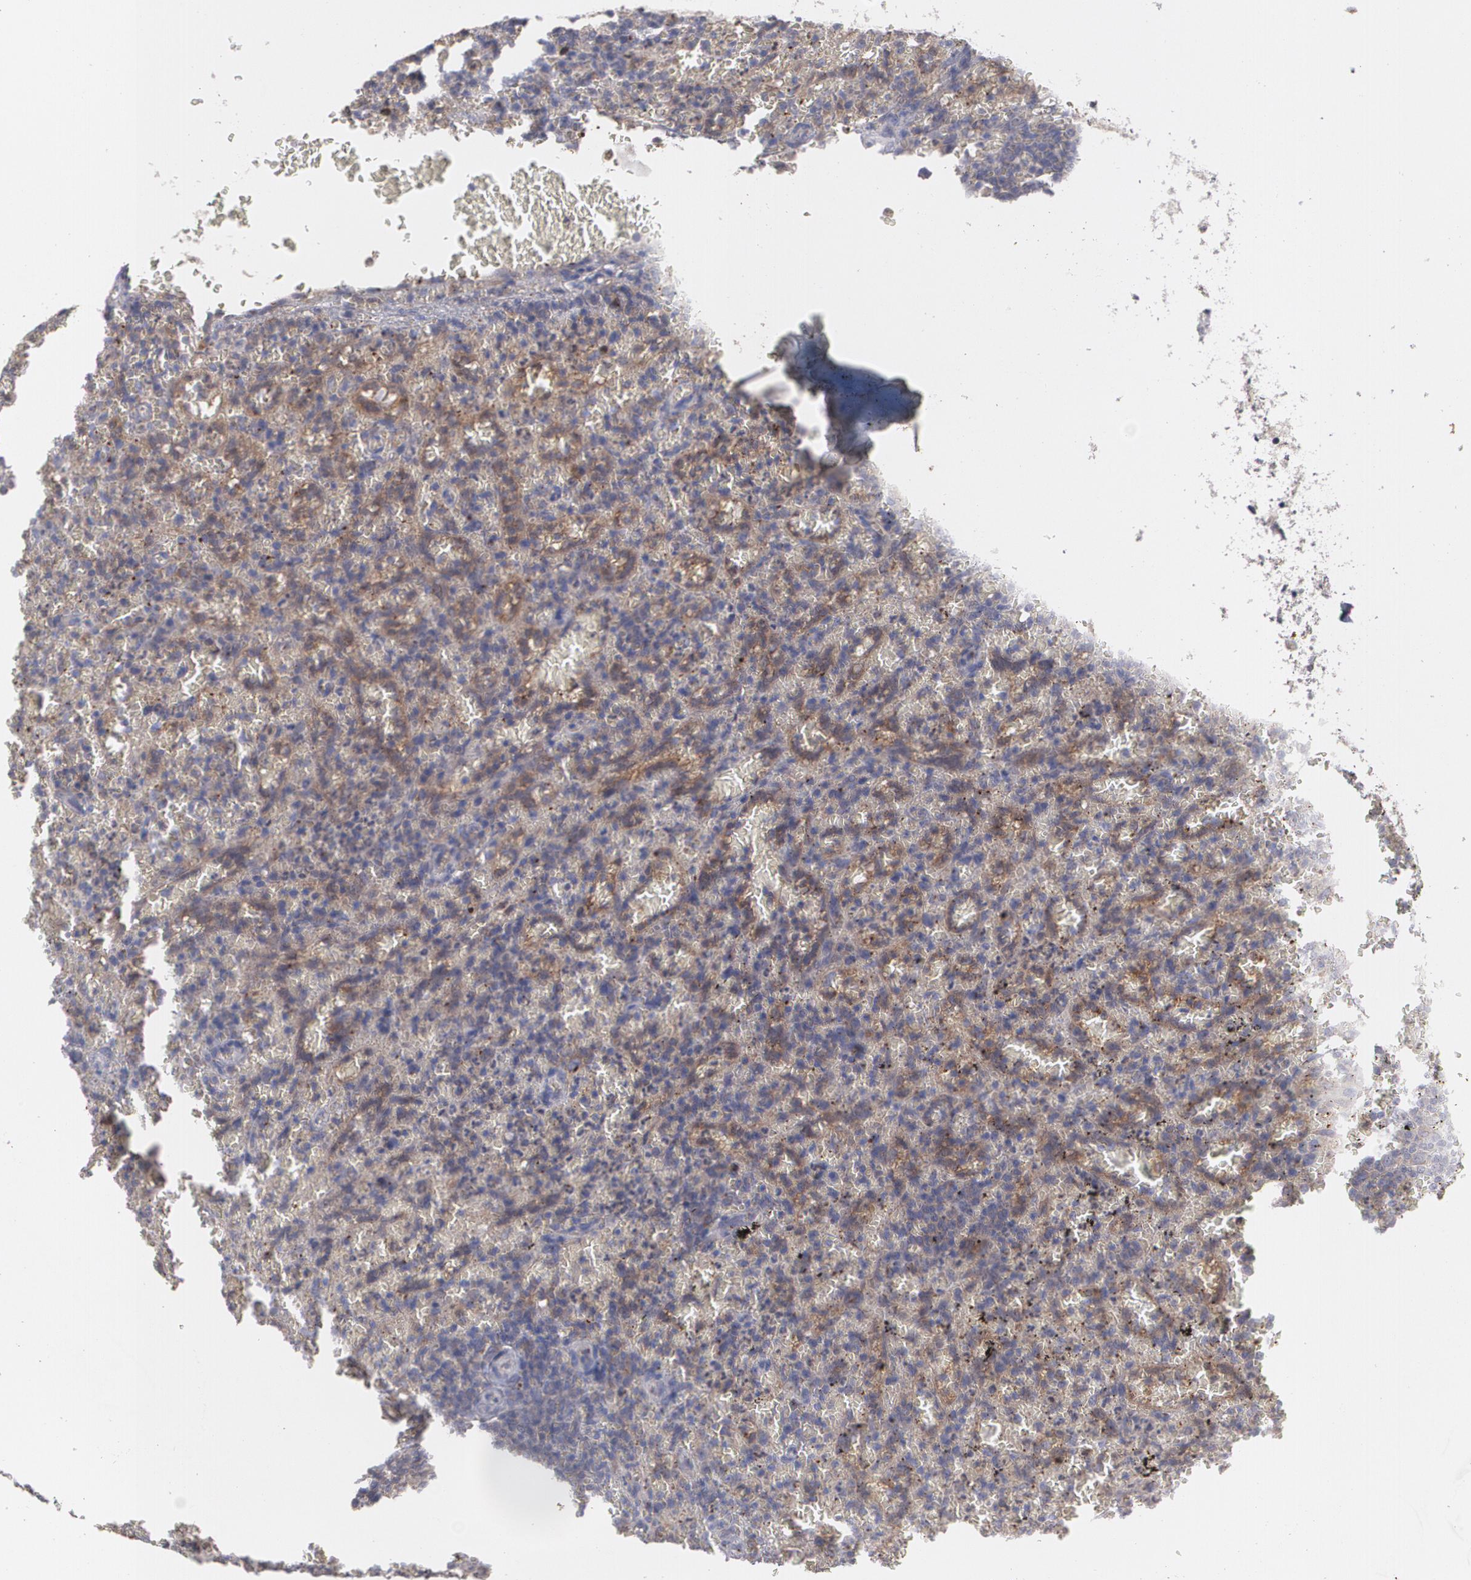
{"staining": {"intensity": "weak", "quantity": "25%-75%", "location": "cytoplasmic/membranous"}, "tissue": "lymphoma", "cell_type": "Tumor cells", "image_type": "cancer", "snomed": [{"axis": "morphology", "description": "Malignant lymphoma, non-Hodgkin's type, Low grade"}, {"axis": "topography", "description": "Spleen"}], "caption": "Lymphoma stained for a protein displays weak cytoplasmic/membranous positivity in tumor cells.", "gene": "HTT", "patient": {"sex": "female", "age": 64}}